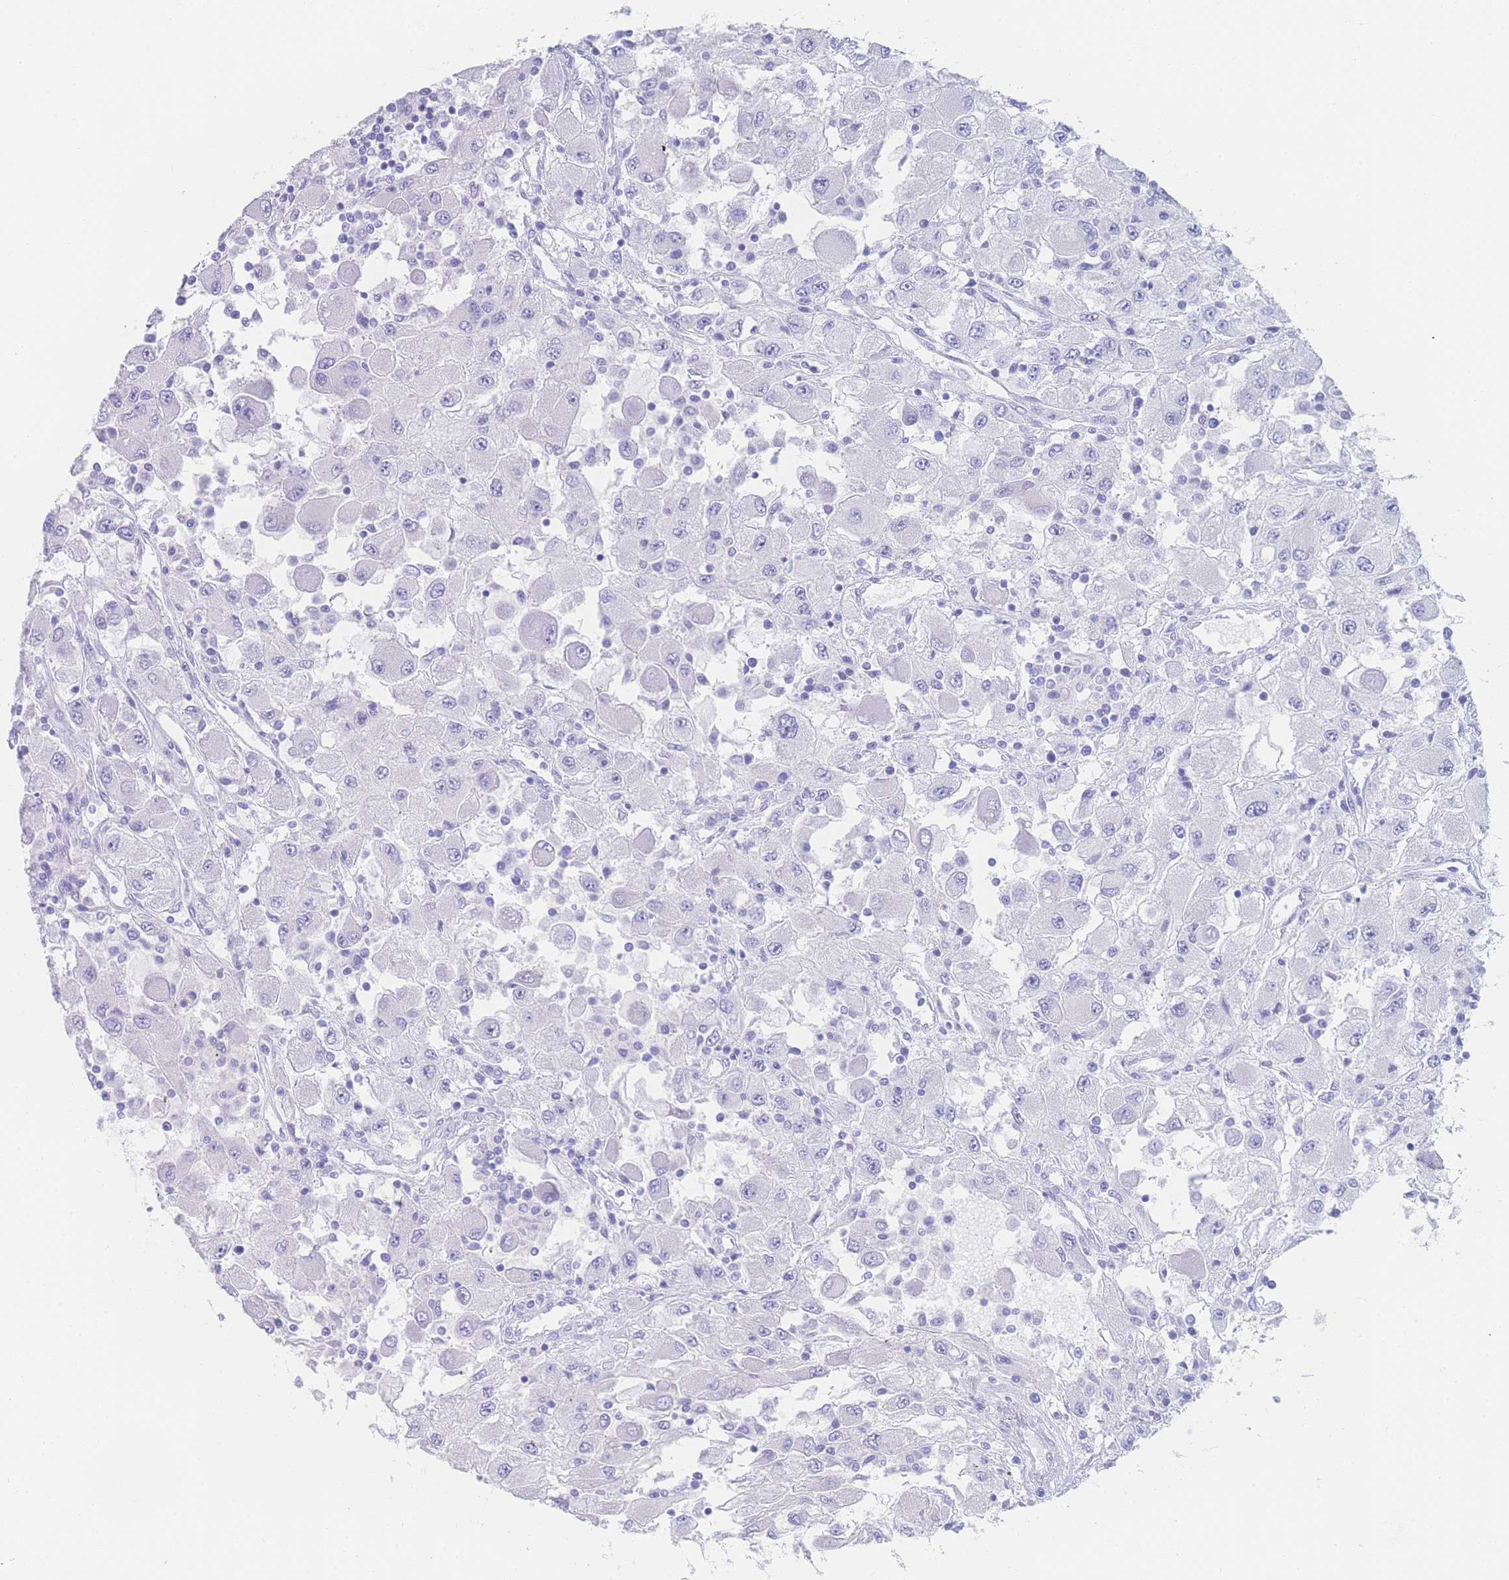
{"staining": {"intensity": "negative", "quantity": "none", "location": "none"}, "tissue": "renal cancer", "cell_type": "Tumor cells", "image_type": "cancer", "snomed": [{"axis": "morphology", "description": "Adenocarcinoma, NOS"}, {"axis": "topography", "description": "Kidney"}], "caption": "Immunohistochemical staining of human renal adenocarcinoma displays no significant positivity in tumor cells.", "gene": "LZTFL1", "patient": {"sex": "female", "age": 67}}